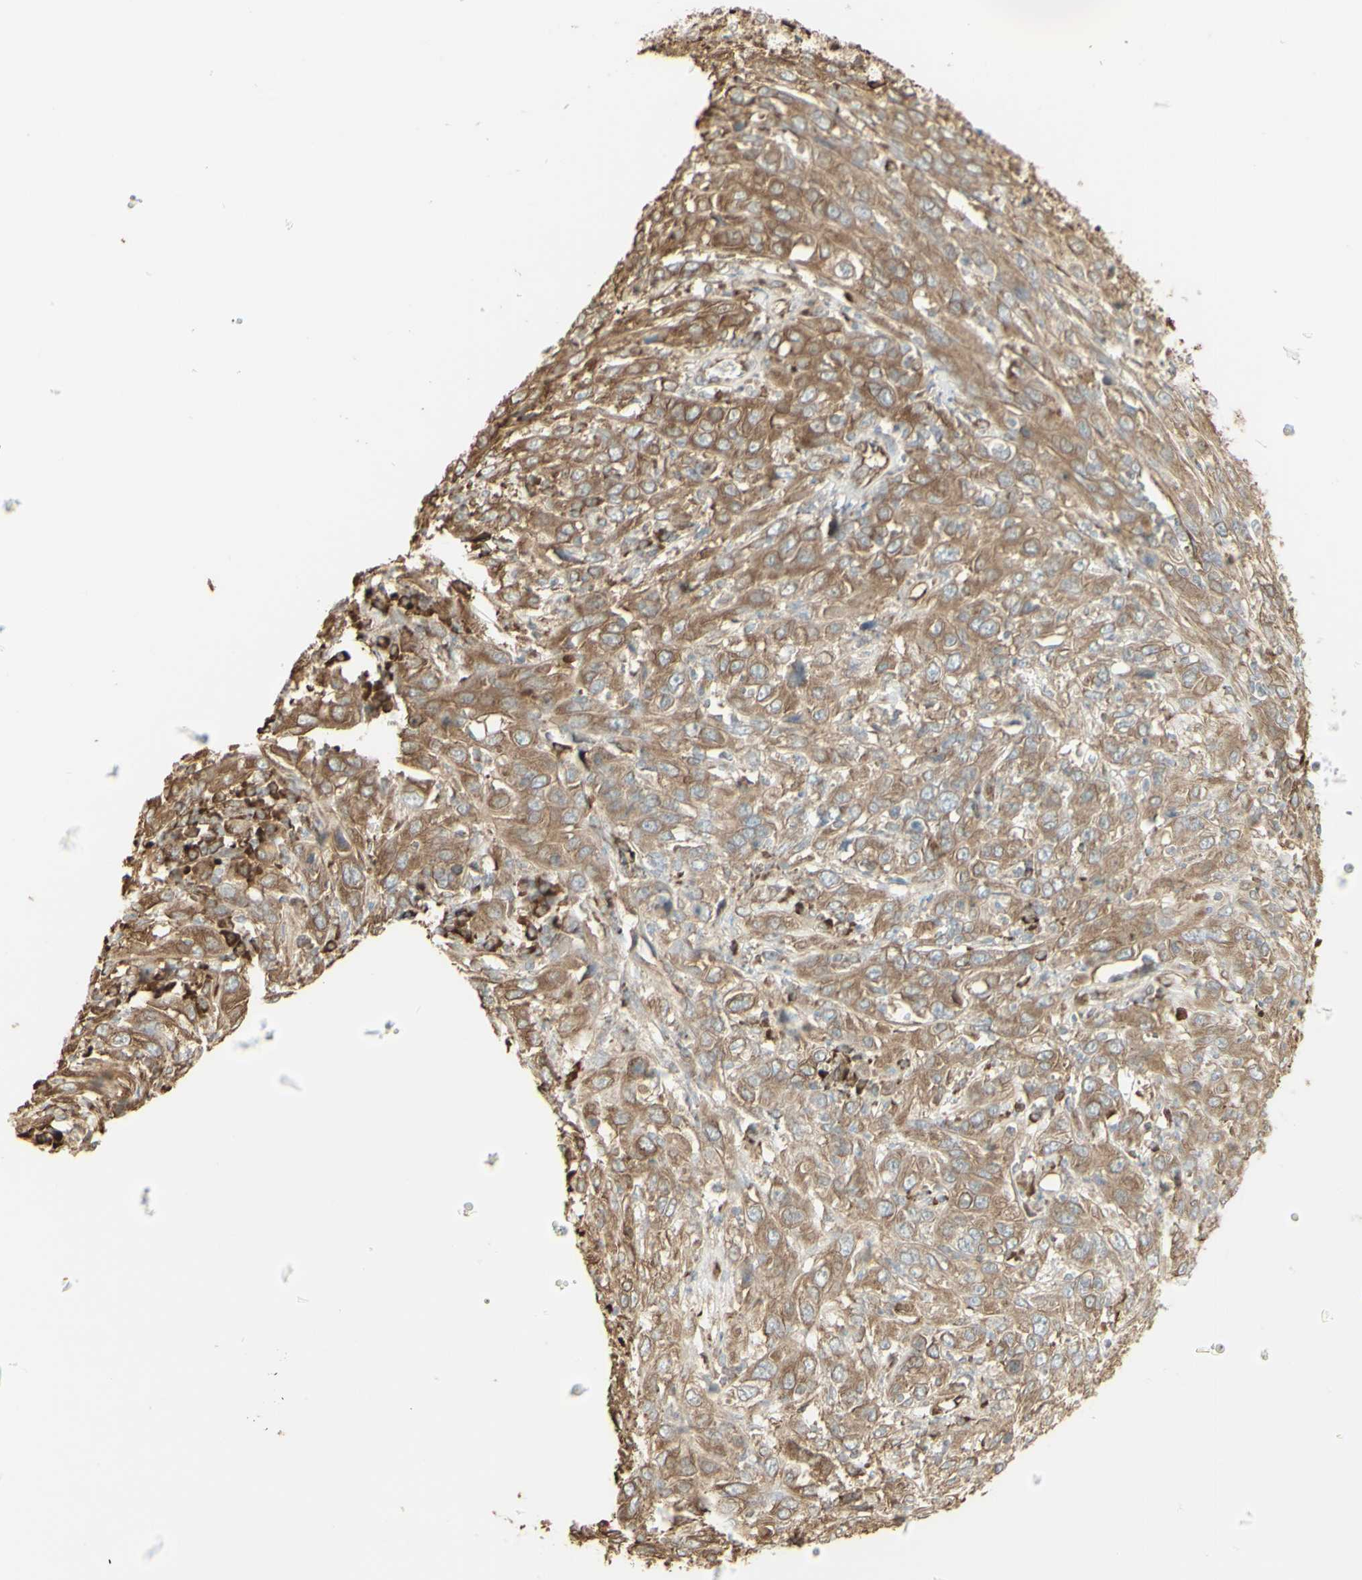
{"staining": {"intensity": "weak", "quantity": ">75%", "location": "cytoplasmic/membranous"}, "tissue": "cervical cancer", "cell_type": "Tumor cells", "image_type": "cancer", "snomed": [{"axis": "morphology", "description": "Squamous cell carcinoma, NOS"}, {"axis": "topography", "description": "Cervix"}], "caption": "A histopathology image of human cervical squamous cell carcinoma stained for a protein displays weak cytoplasmic/membranous brown staining in tumor cells.", "gene": "EEF1B2", "patient": {"sex": "female", "age": 46}}